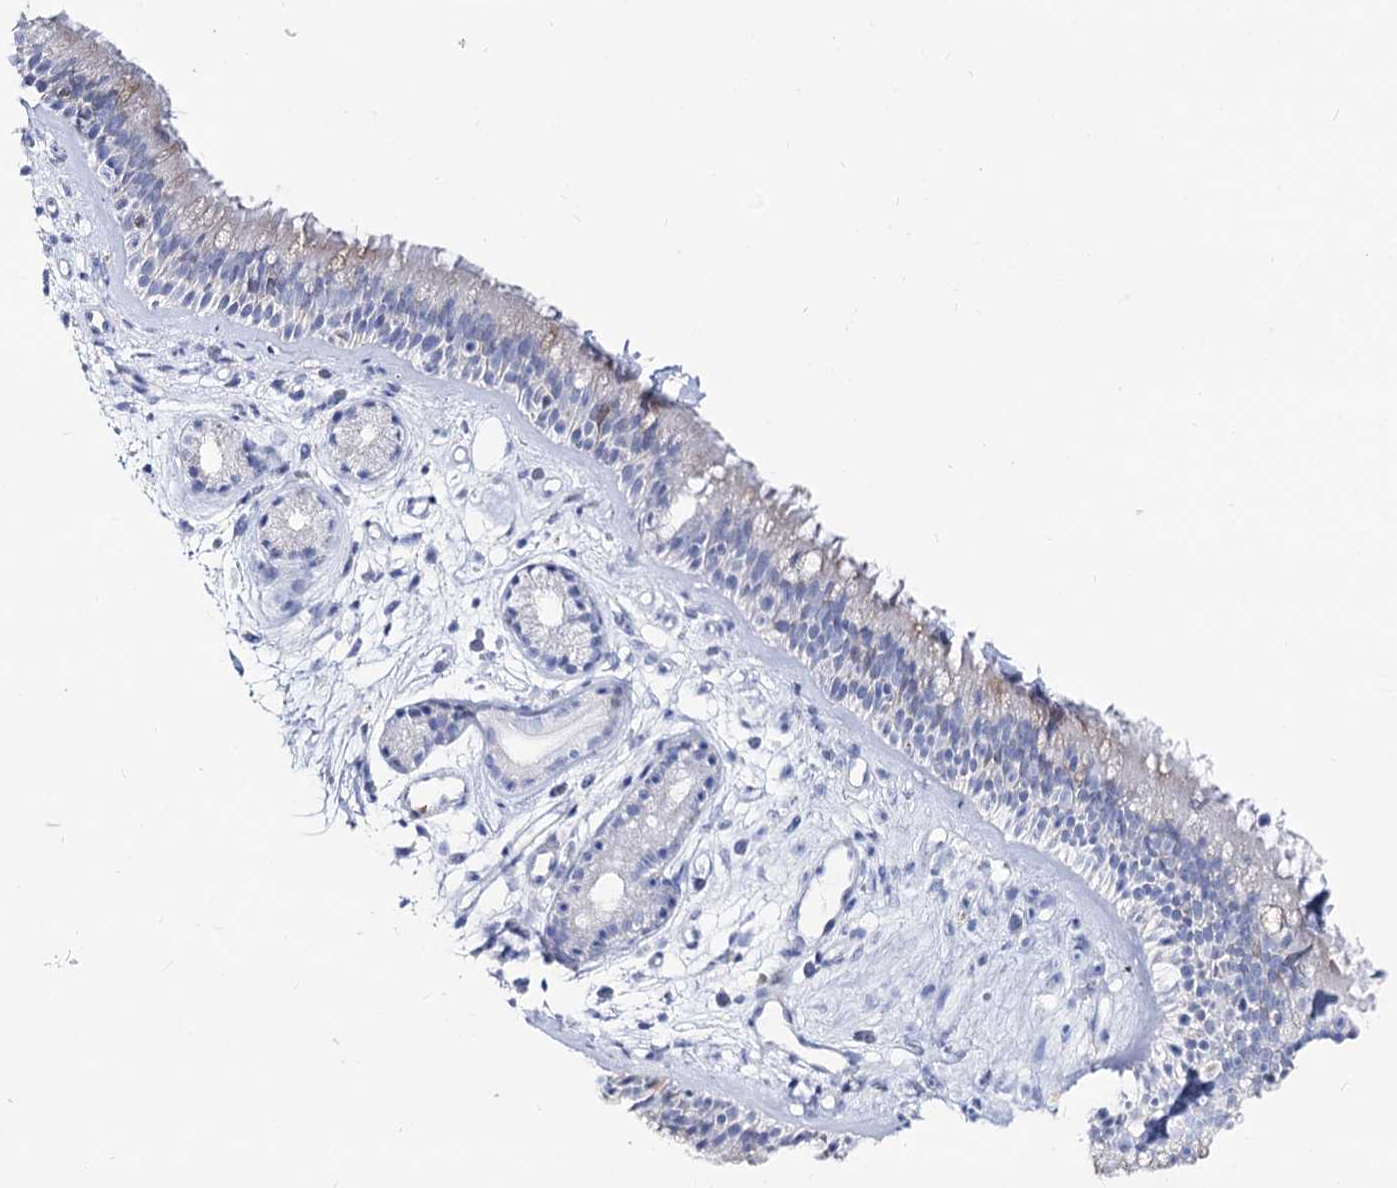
{"staining": {"intensity": "negative", "quantity": "none", "location": "none"}, "tissue": "nasopharynx", "cell_type": "Respiratory epithelial cells", "image_type": "normal", "snomed": [{"axis": "morphology", "description": "Normal tissue, NOS"}, {"axis": "morphology", "description": "Inflammation, NOS"}, {"axis": "morphology", "description": "Malignant melanoma, Metastatic site"}, {"axis": "topography", "description": "Nasopharynx"}], "caption": "The IHC histopathology image has no significant expression in respiratory epithelial cells of nasopharynx. (Stains: DAB IHC with hematoxylin counter stain, Microscopy: brightfield microscopy at high magnification).", "gene": "SLC3A1", "patient": {"sex": "male", "age": 70}}